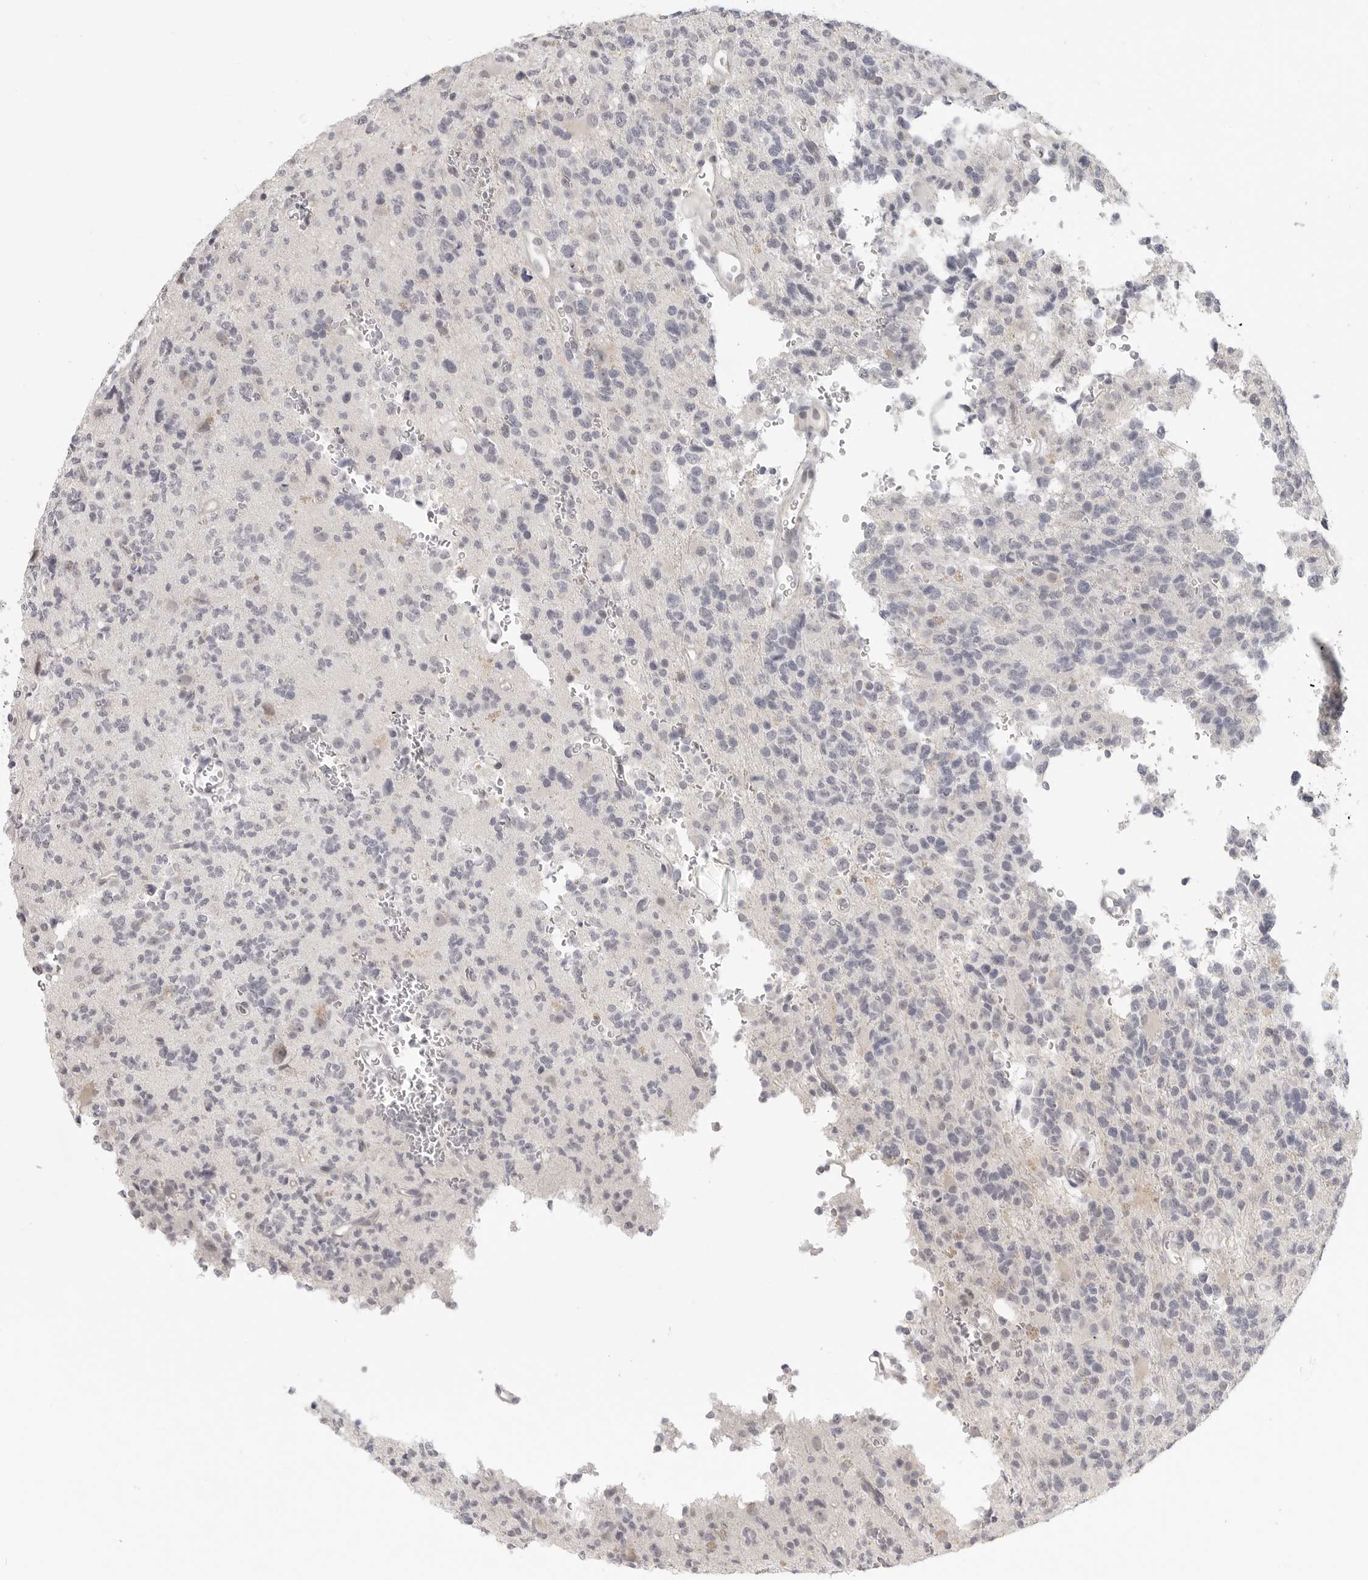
{"staining": {"intensity": "negative", "quantity": "none", "location": "none"}, "tissue": "glioma", "cell_type": "Tumor cells", "image_type": "cancer", "snomed": [{"axis": "morphology", "description": "Glioma, malignant, High grade"}, {"axis": "topography", "description": "Brain"}], "caption": "Glioma was stained to show a protein in brown. There is no significant positivity in tumor cells.", "gene": "KLK11", "patient": {"sex": "female", "age": 62}}